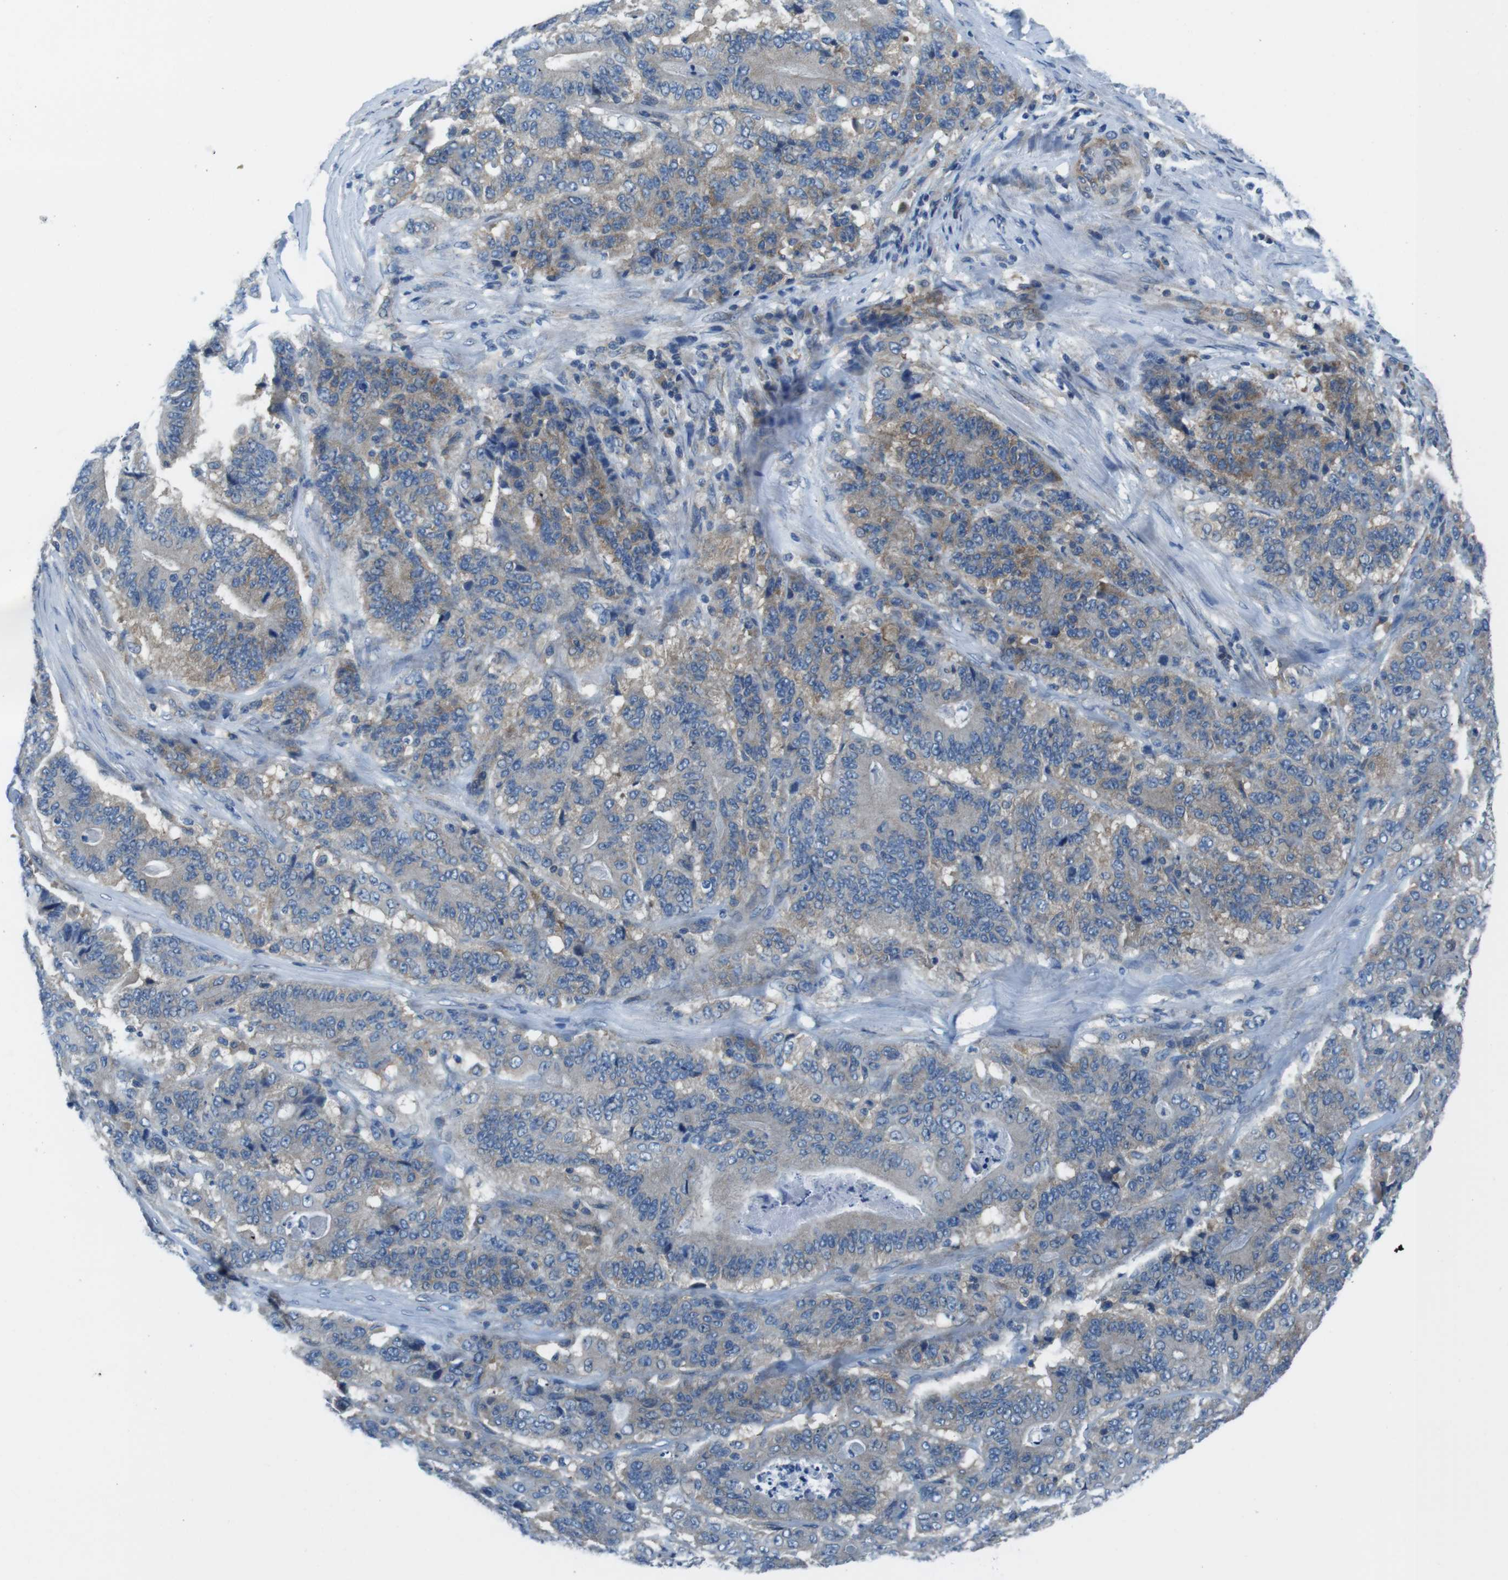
{"staining": {"intensity": "moderate", "quantity": ">75%", "location": "cytoplasmic/membranous"}, "tissue": "stomach cancer", "cell_type": "Tumor cells", "image_type": "cancer", "snomed": [{"axis": "morphology", "description": "Adenocarcinoma, NOS"}, {"axis": "topography", "description": "Stomach"}], "caption": "Protein expression analysis of human stomach cancer (adenocarcinoma) reveals moderate cytoplasmic/membranous staining in approximately >75% of tumor cells.", "gene": "EIF2B5", "patient": {"sex": "female", "age": 73}}